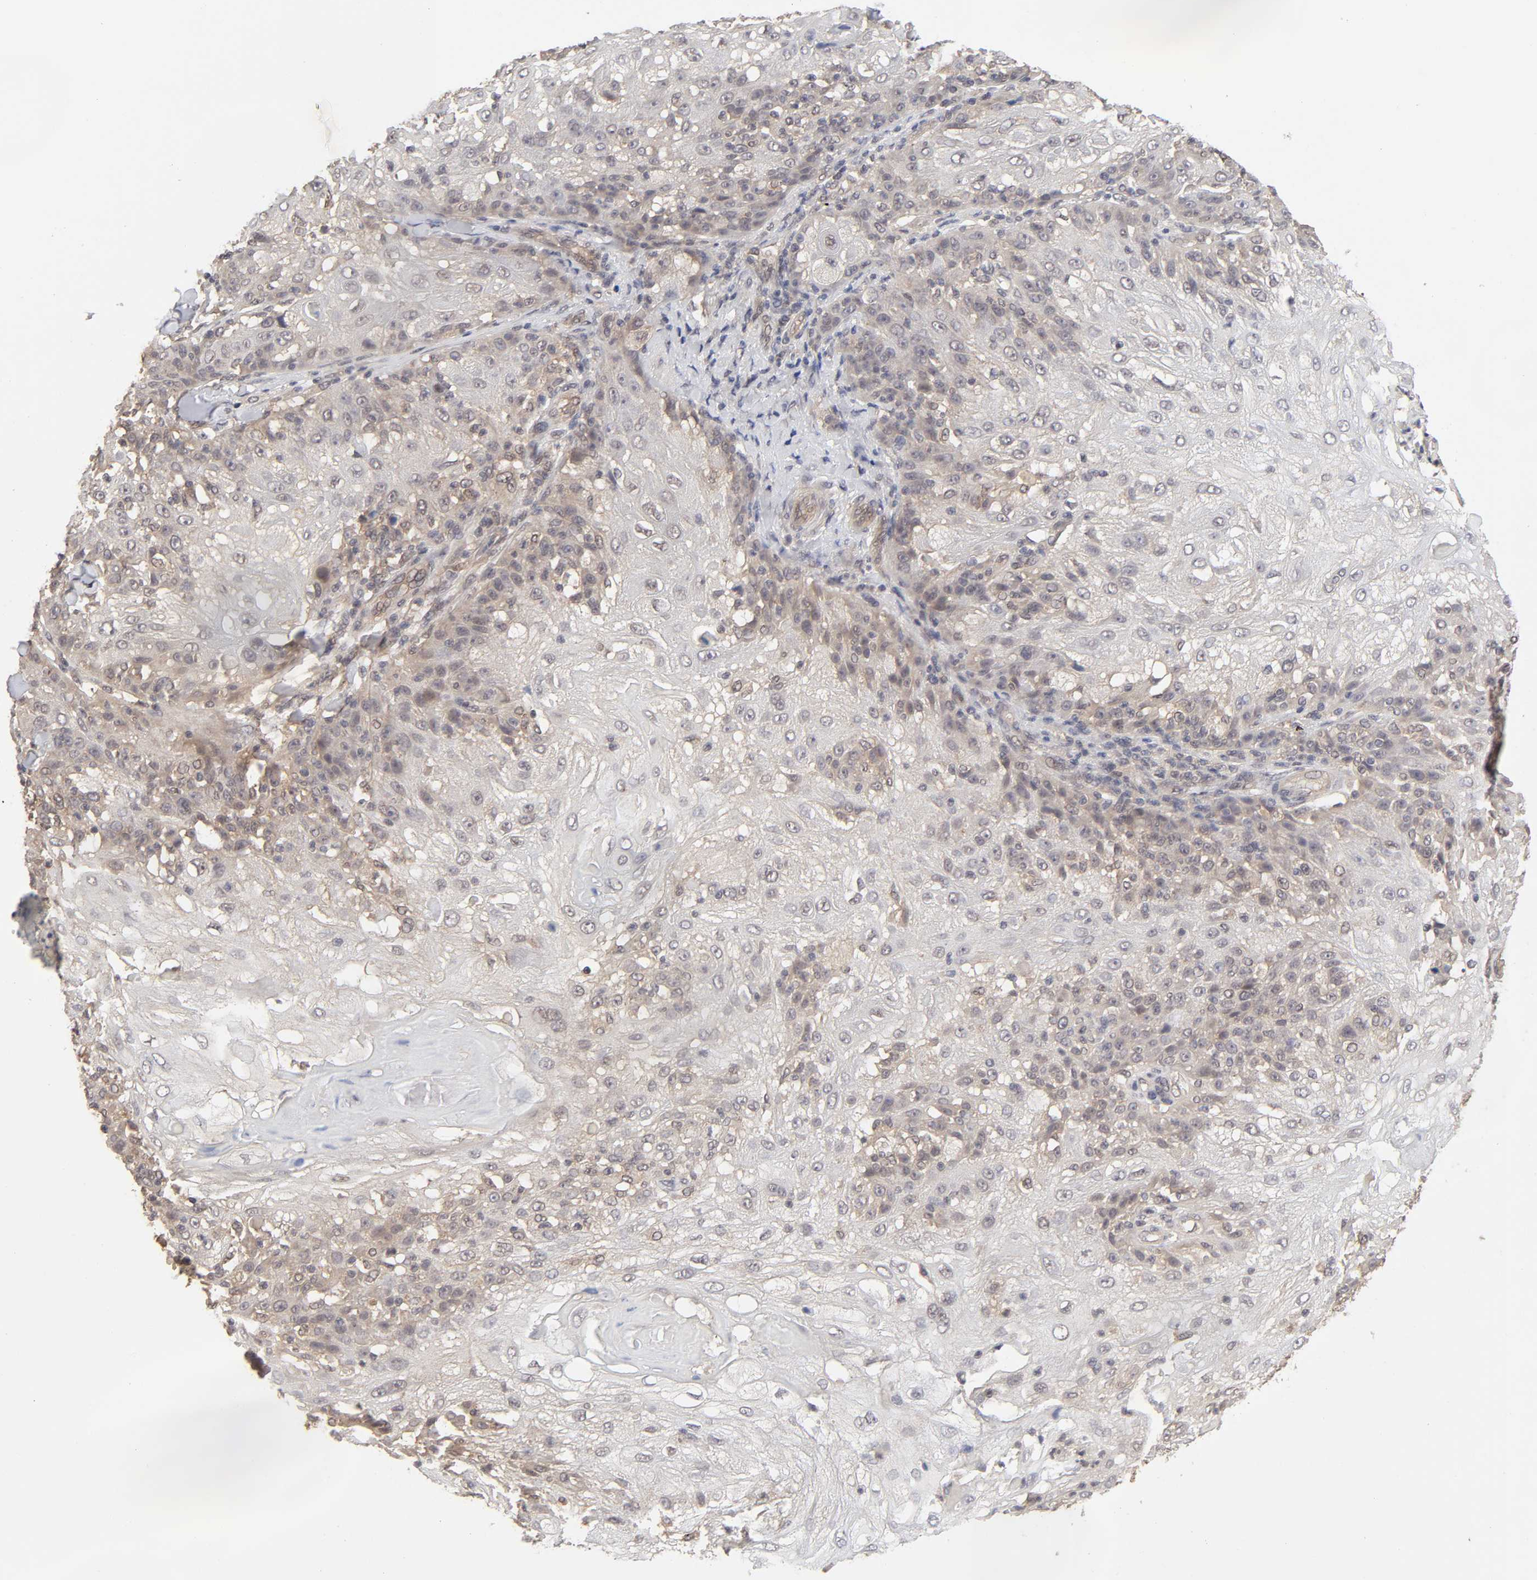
{"staining": {"intensity": "weak", "quantity": ">75%", "location": "cytoplasmic/membranous"}, "tissue": "skin cancer", "cell_type": "Tumor cells", "image_type": "cancer", "snomed": [{"axis": "morphology", "description": "Normal tissue, NOS"}, {"axis": "morphology", "description": "Squamous cell carcinoma, NOS"}, {"axis": "topography", "description": "Skin"}], "caption": "Immunohistochemical staining of human skin cancer shows low levels of weak cytoplasmic/membranous protein positivity in about >75% of tumor cells.", "gene": "MAPK1", "patient": {"sex": "female", "age": 83}}